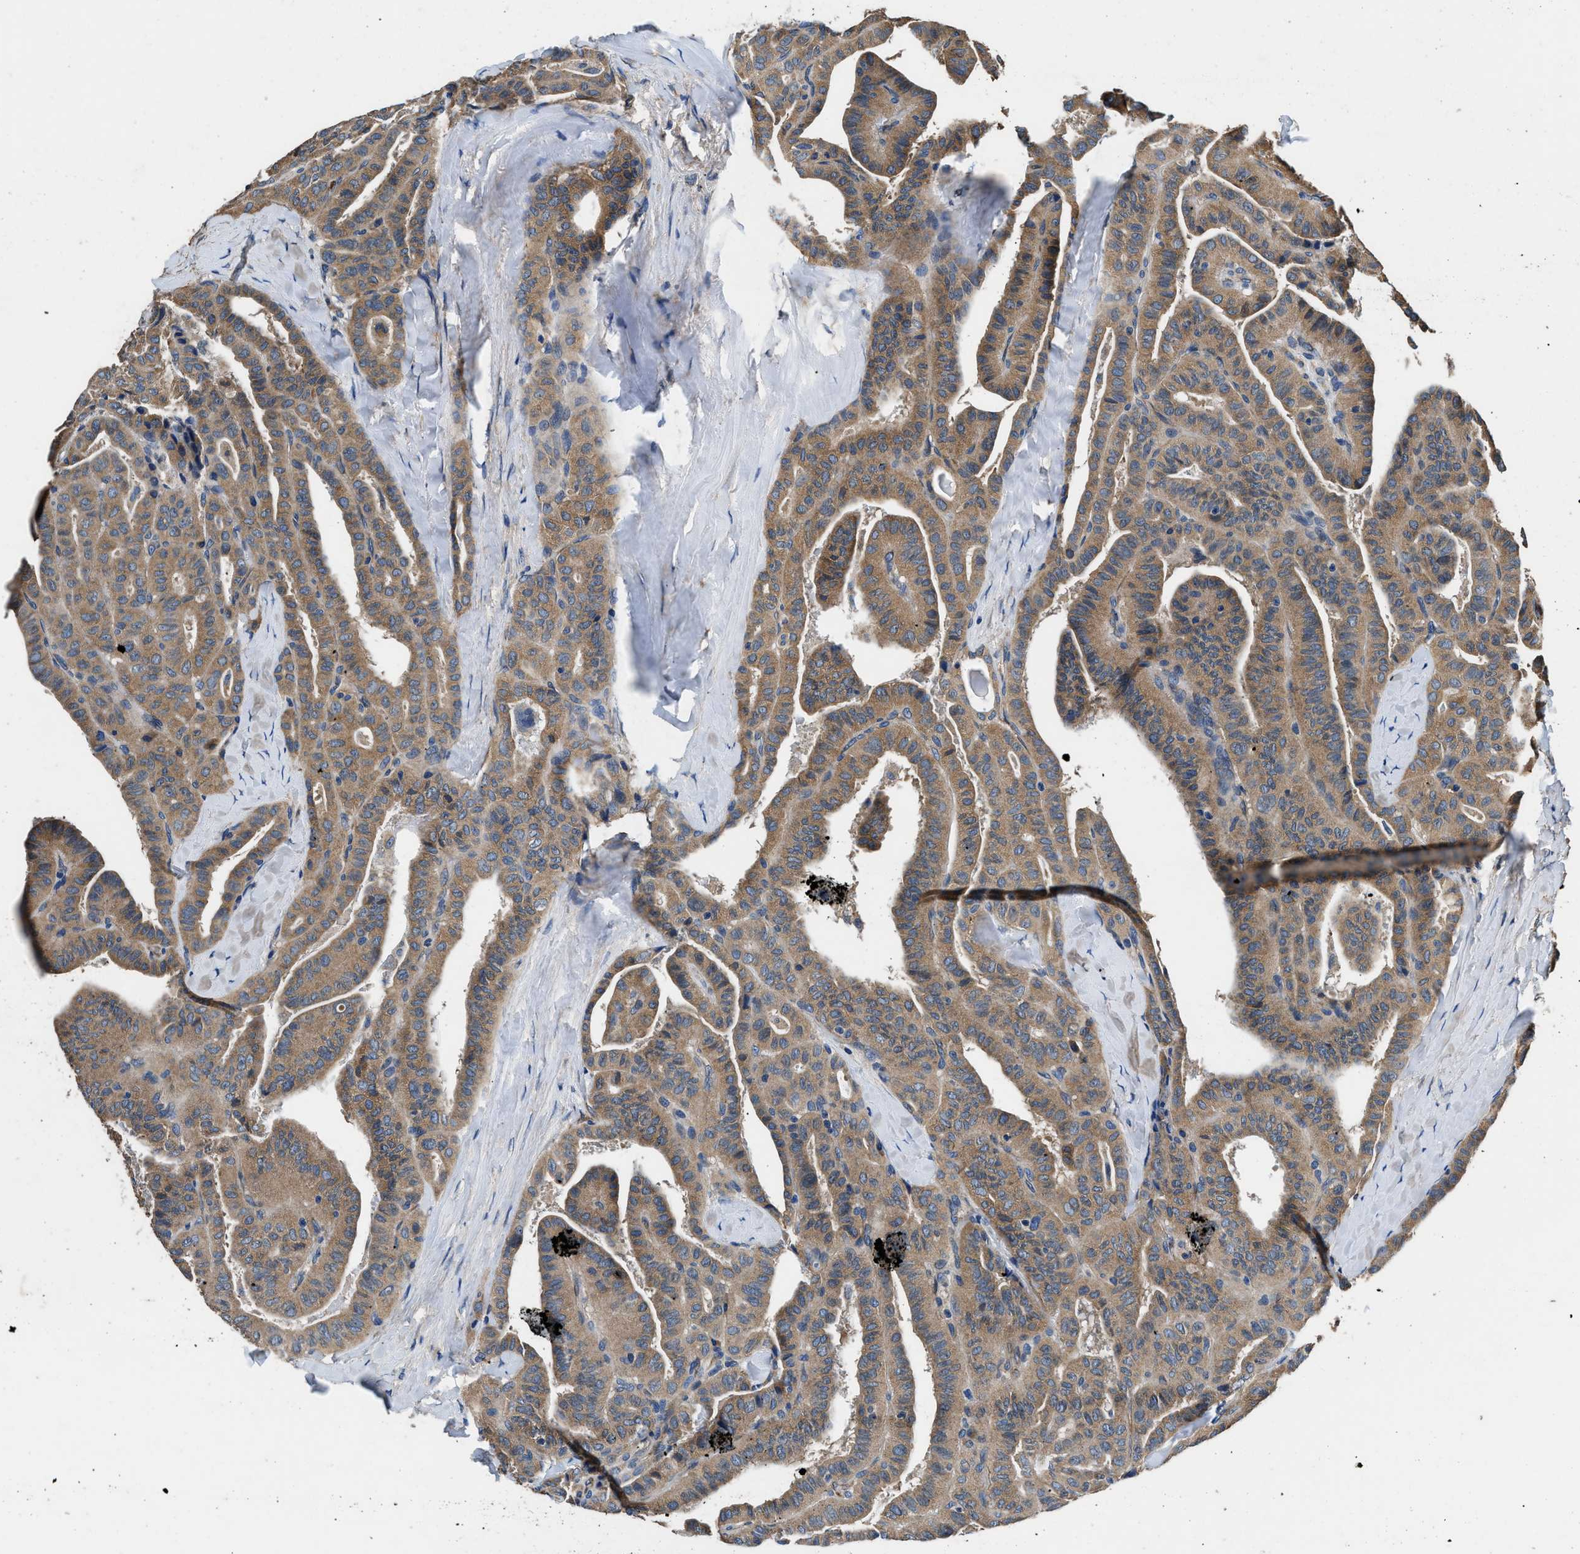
{"staining": {"intensity": "moderate", "quantity": ">75%", "location": "cytoplasmic/membranous"}, "tissue": "thyroid cancer", "cell_type": "Tumor cells", "image_type": "cancer", "snomed": [{"axis": "morphology", "description": "Papillary adenocarcinoma, NOS"}, {"axis": "topography", "description": "Thyroid gland"}], "caption": "Thyroid papillary adenocarcinoma stained with a brown dye displays moderate cytoplasmic/membranous positive staining in about >75% of tumor cells.", "gene": "DHRS7B", "patient": {"sex": "male", "age": 77}}